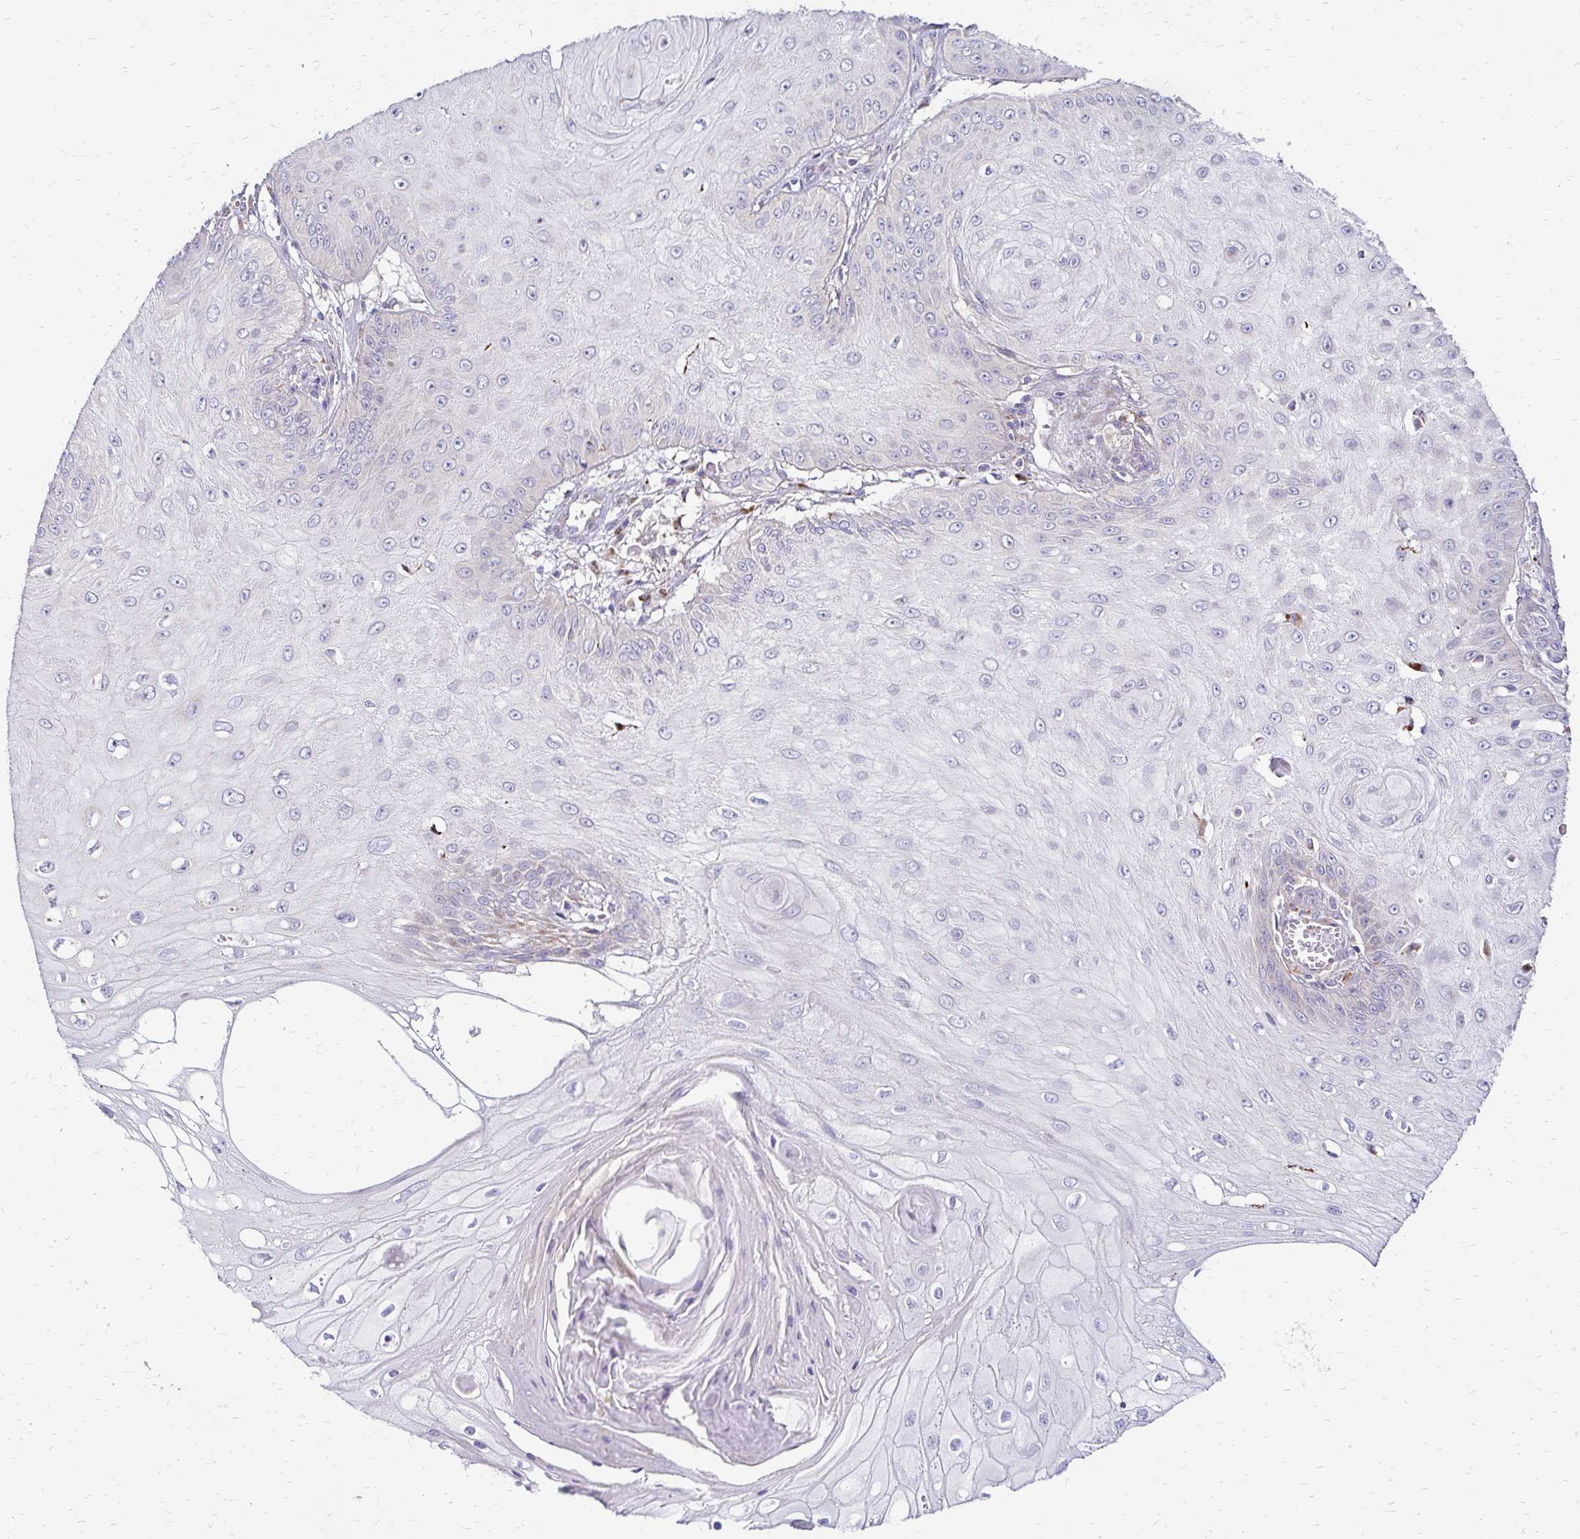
{"staining": {"intensity": "negative", "quantity": "none", "location": "none"}, "tissue": "skin cancer", "cell_type": "Tumor cells", "image_type": "cancer", "snomed": [{"axis": "morphology", "description": "Squamous cell carcinoma, NOS"}, {"axis": "topography", "description": "Skin"}], "caption": "An immunohistochemistry (IHC) micrograph of squamous cell carcinoma (skin) is shown. There is no staining in tumor cells of squamous cell carcinoma (skin).", "gene": "IDUA", "patient": {"sex": "male", "age": 70}}